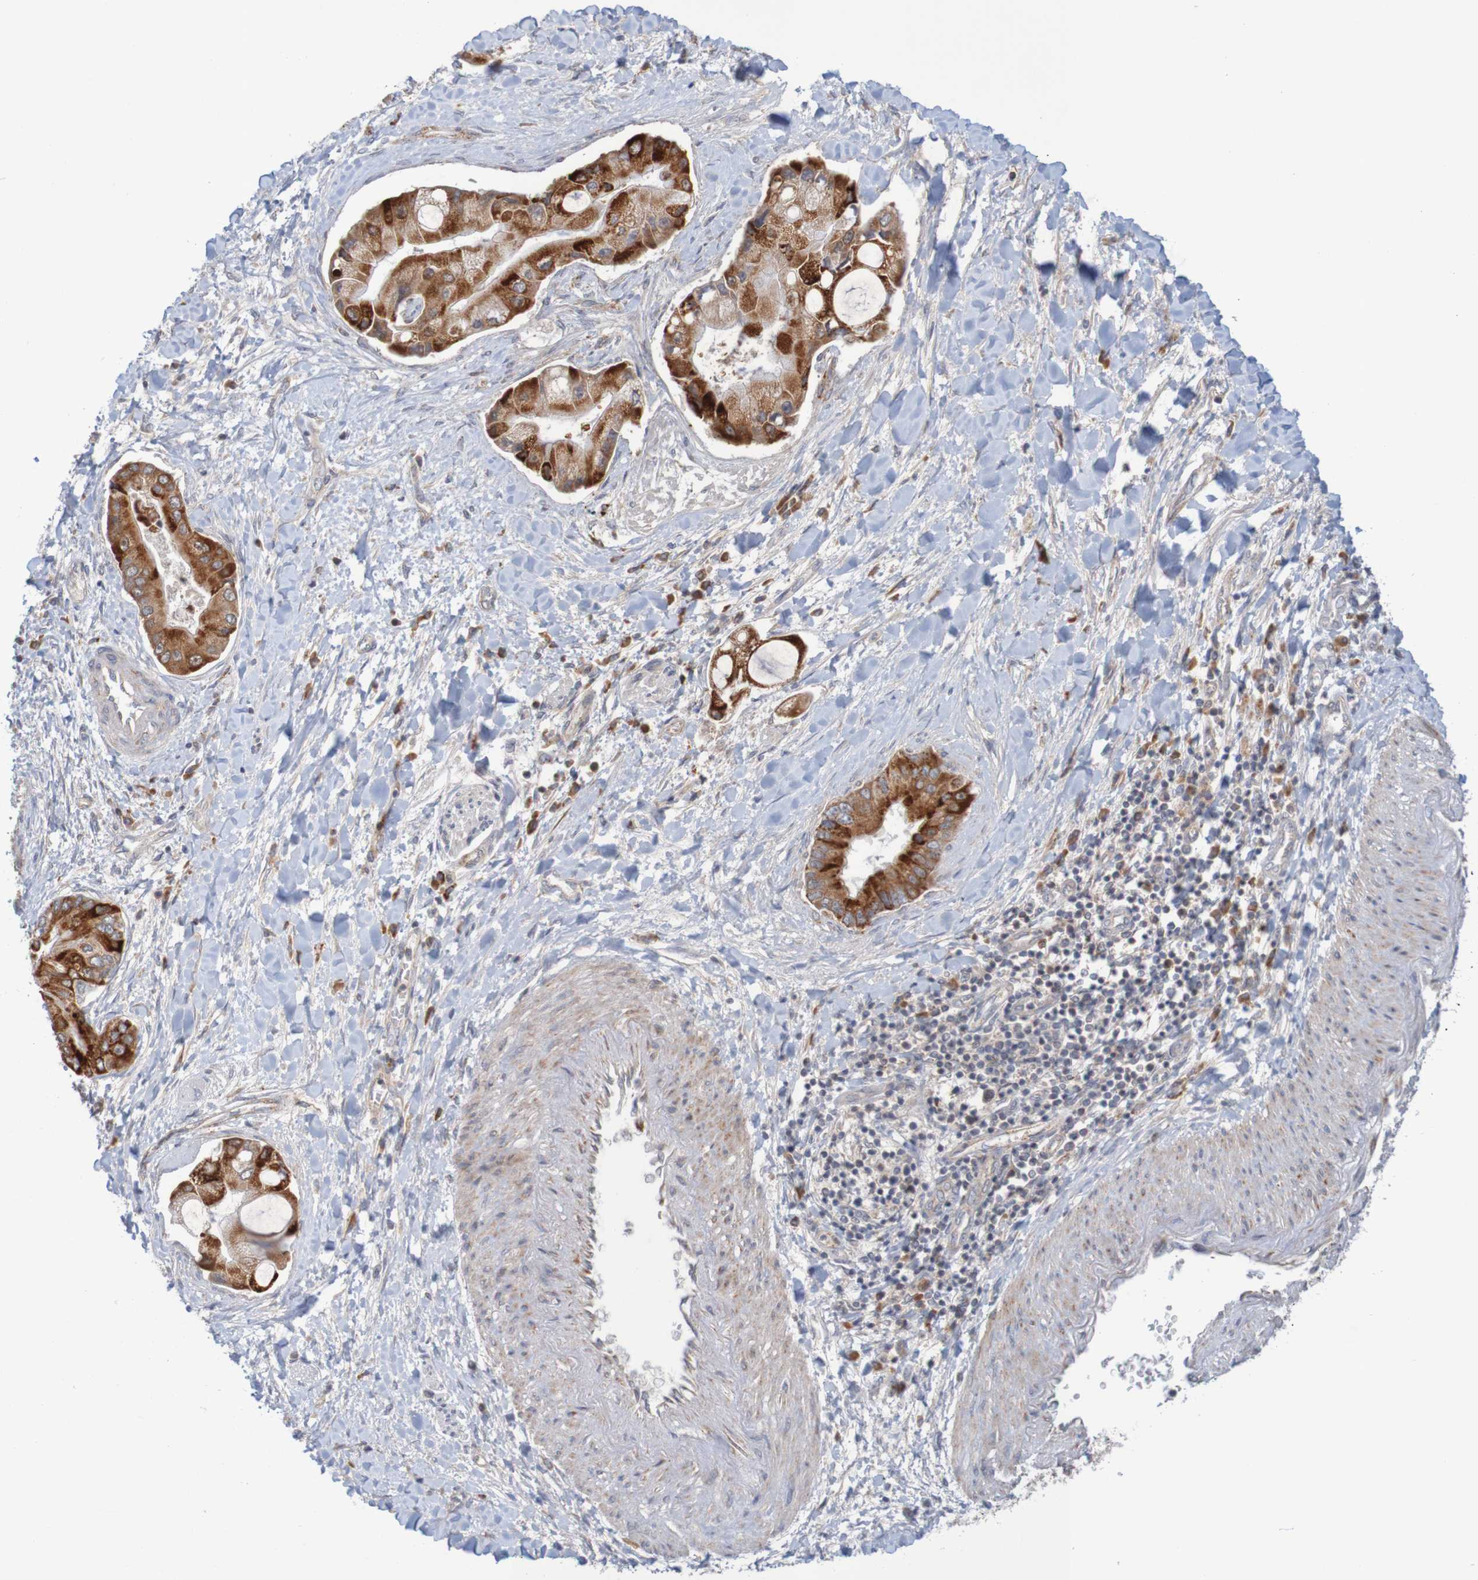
{"staining": {"intensity": "strong", "quantity": ">75%", "location": "cytoplasmic/membranous"}, "tissue": "liver cancer", "cell_type": "Tumor cells", "image_type": "cancer", "snomed": [{"axis": "morphology", "description": "Cholangiocarcinoma"}, {"axis": "topography", "description": "Liver"}], "caption": "Liver cholangiocarcinoma was stained to show a protein in brown. There is high levels of strong cytoplasmic/membranous expression in about >75% of tumor cells.", "gene": "NAV2", "patient": {"sex": "male", "age": 50}}